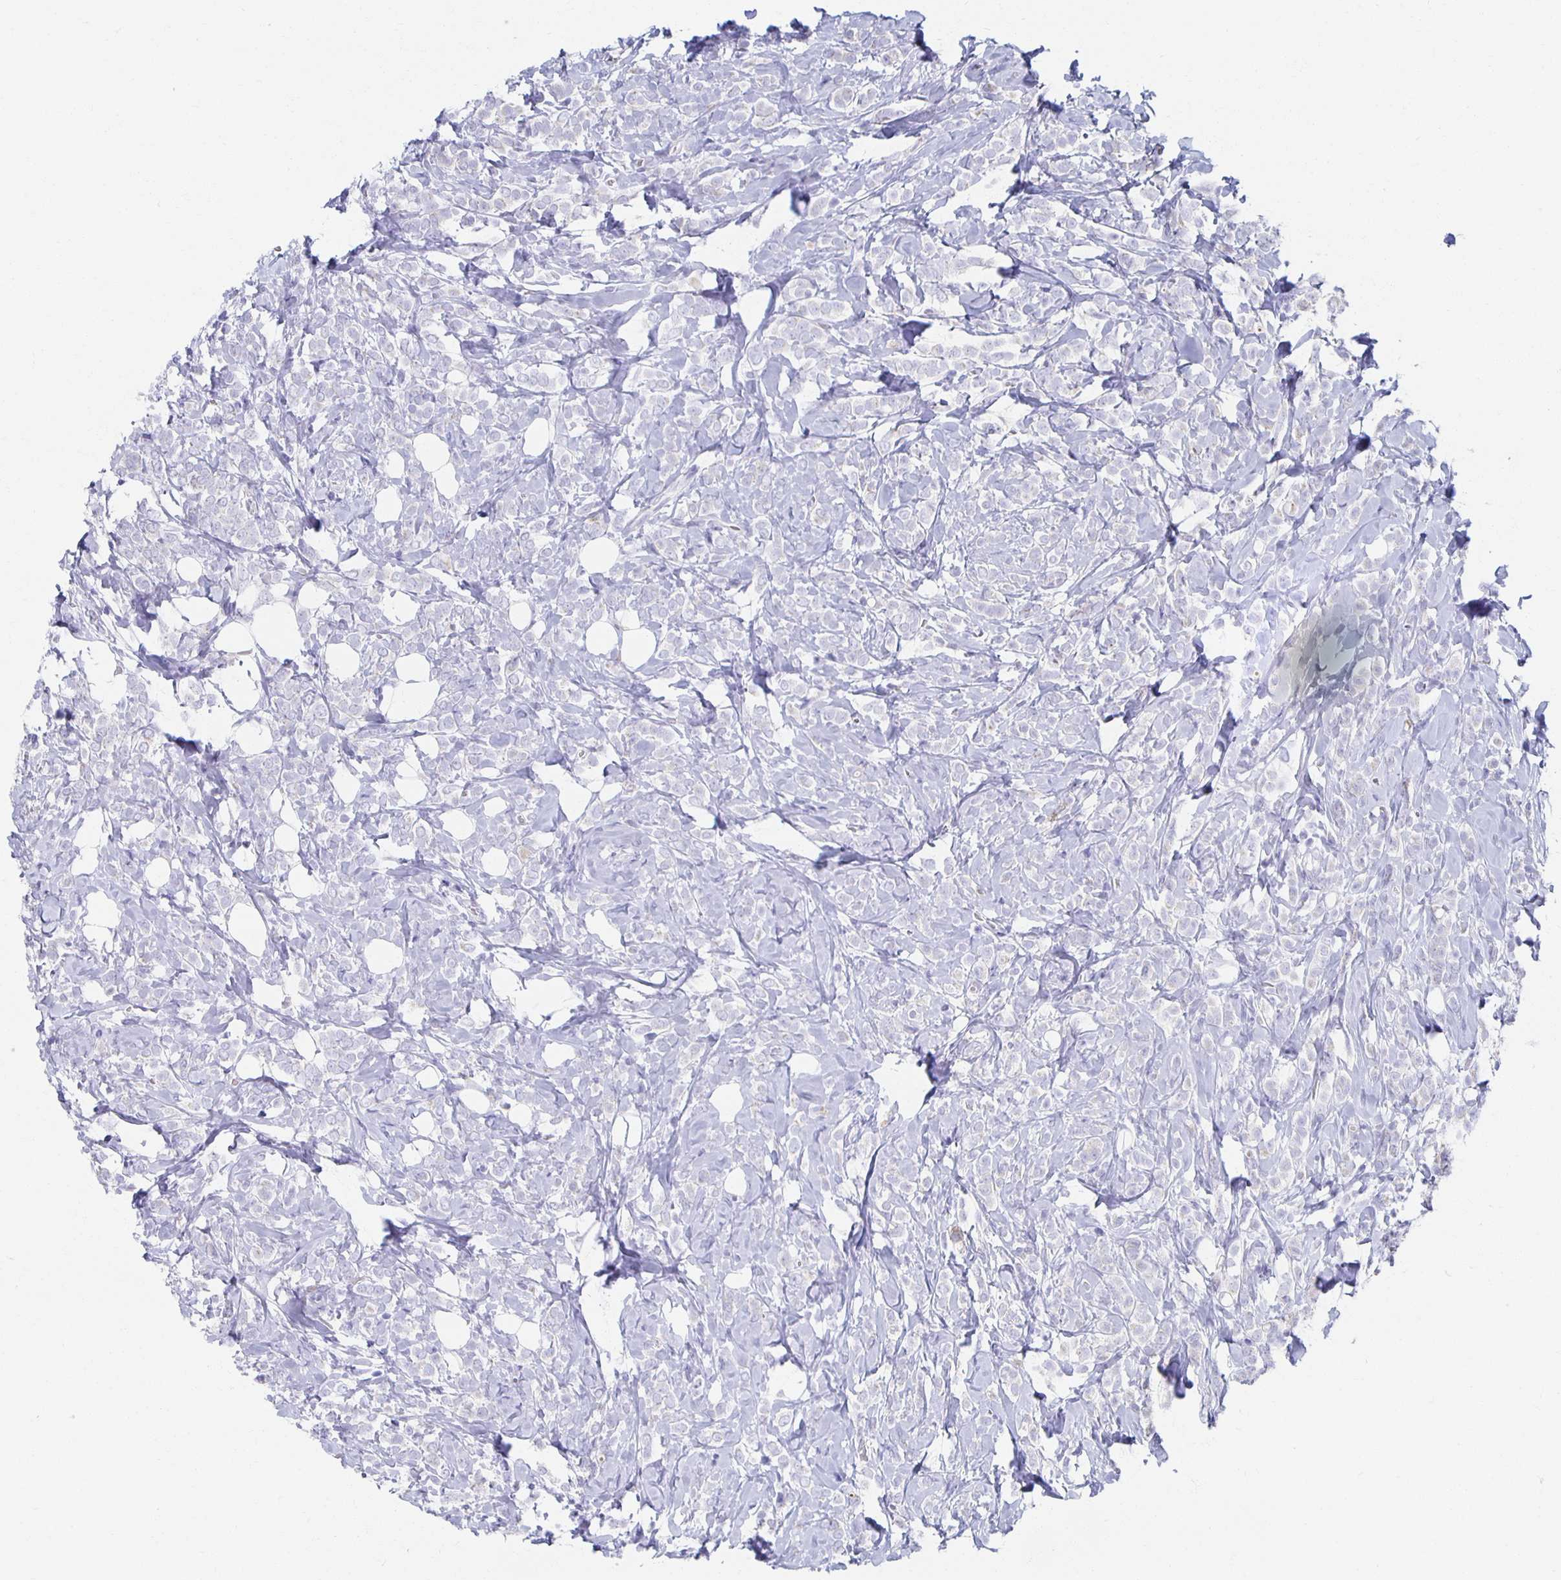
{"staining": {"intensity": "negative", "quantity": "none", "location": "none"}, "tissue": "breast cancer", "cell_type": "Tumor cells", "image_type": "cancer", "snomed": [{"axis": "morphology", "description": "Lobular carcinoma"}, {"axis": "topography", "description": "Breast"}], "caption": "Immunohistochemistry image of breast cancer (lobular carcinoma) stained for a protein (brown), which exhibits no staining in tumor cells.", "gene": "TEX44", "patient": {"sex": "female", "age": 49}}